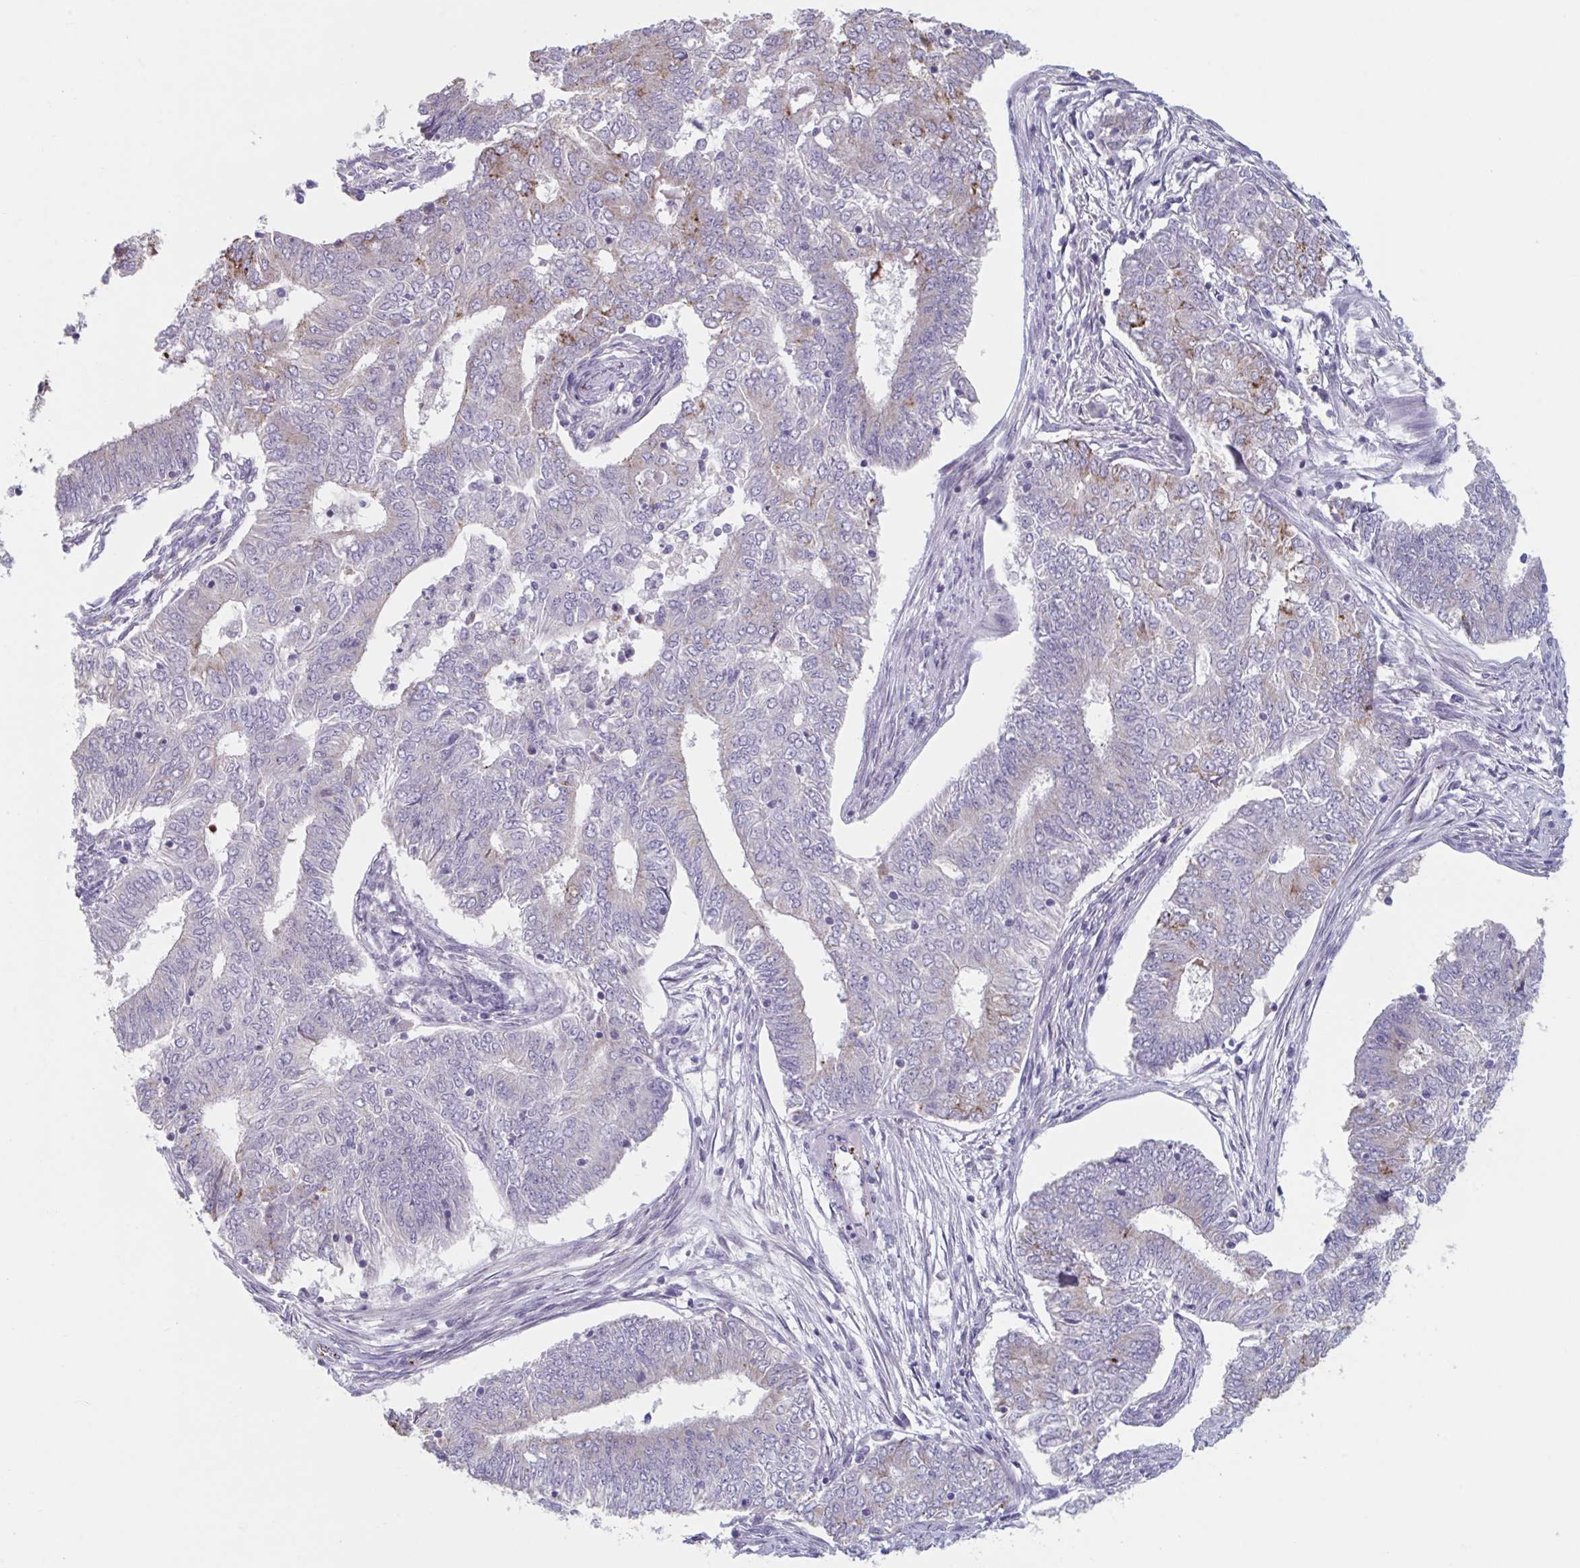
{"staining": {"intensity": "weak", "quantity": "<25%", "location": "cytoplasmic/membranous"}, "tissue": "endometrial cancer", "cell_type": "Tumor cells", "image_type": "cancer", "snomed": [{"axis": "morphology", "description": "Adenocarcinoma, NOS"}, {"axis": "topography", "description": "Endometrium"}], "caption": "Endometrial adenocarcinoma was stained to show a protein in brown. There is no significant staining in tumor cells. (Brightfield microscopy of DAB (3,3'-diaminobenzidine) immunohistochemistry (IHC) at high magnification).", "gene": "TNFSF10", "patient": {"sex": "female", "age": 62}}